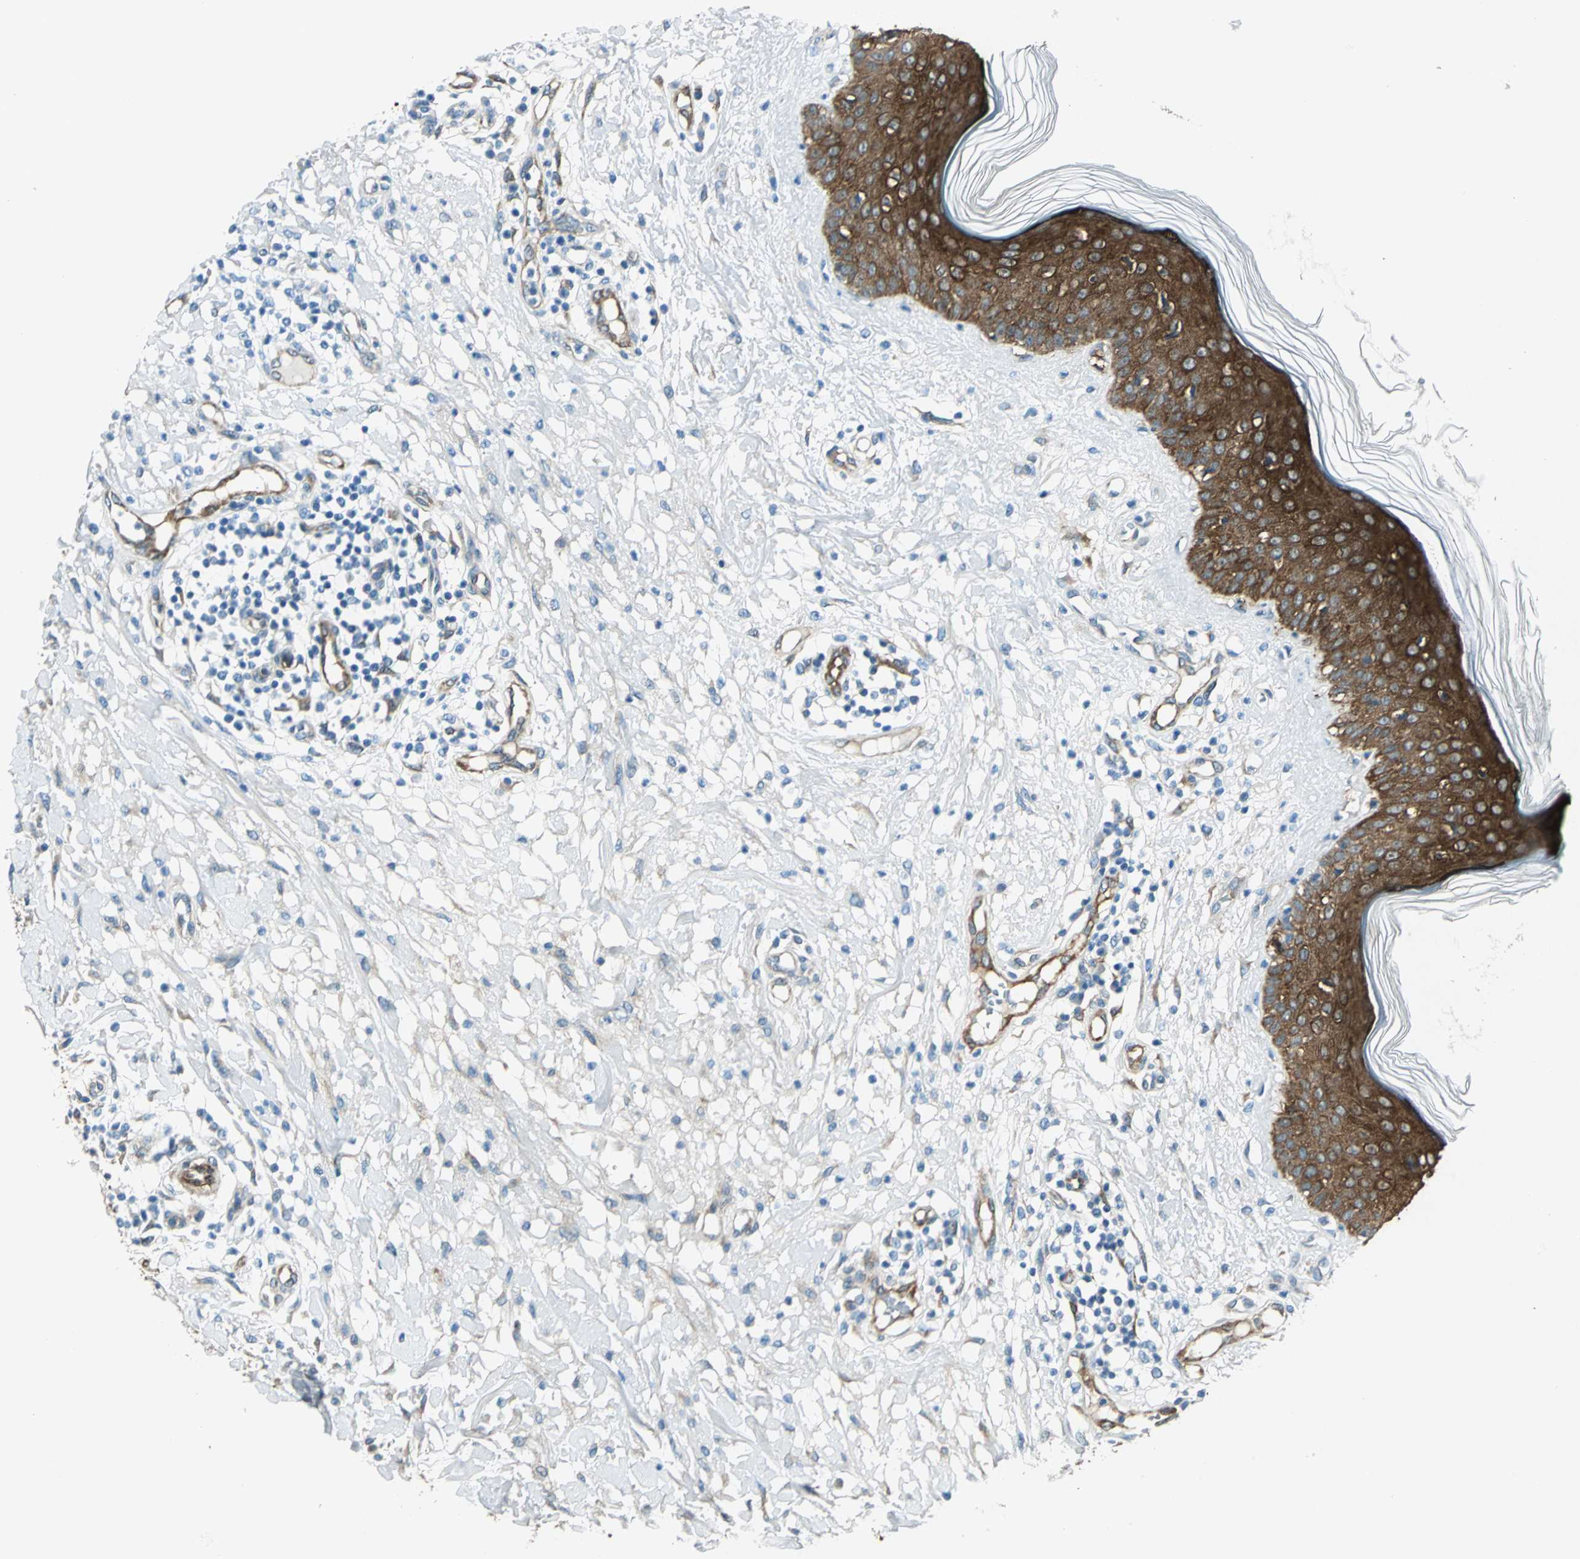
{"staining": {"intensity": "strong", "quantity": ">75%", "location": "cytoplasmic/membranous"}, "tissue": "skin cancer", "cell_type": "Tumor cells", "image_type": "cancer", "snomed": [{"axis": "morphology", "description": "Squamous cell carcinoma, NOS"}, {"axis": "topography", "description": "Skin"}], "caption": "Human skin cancer (squamous cell carcinoma) stained with a protein marker exhibits strong staining in tumor cells.", "gene": "HSPB1", "patient": {"sex": "female", "age": 78}}